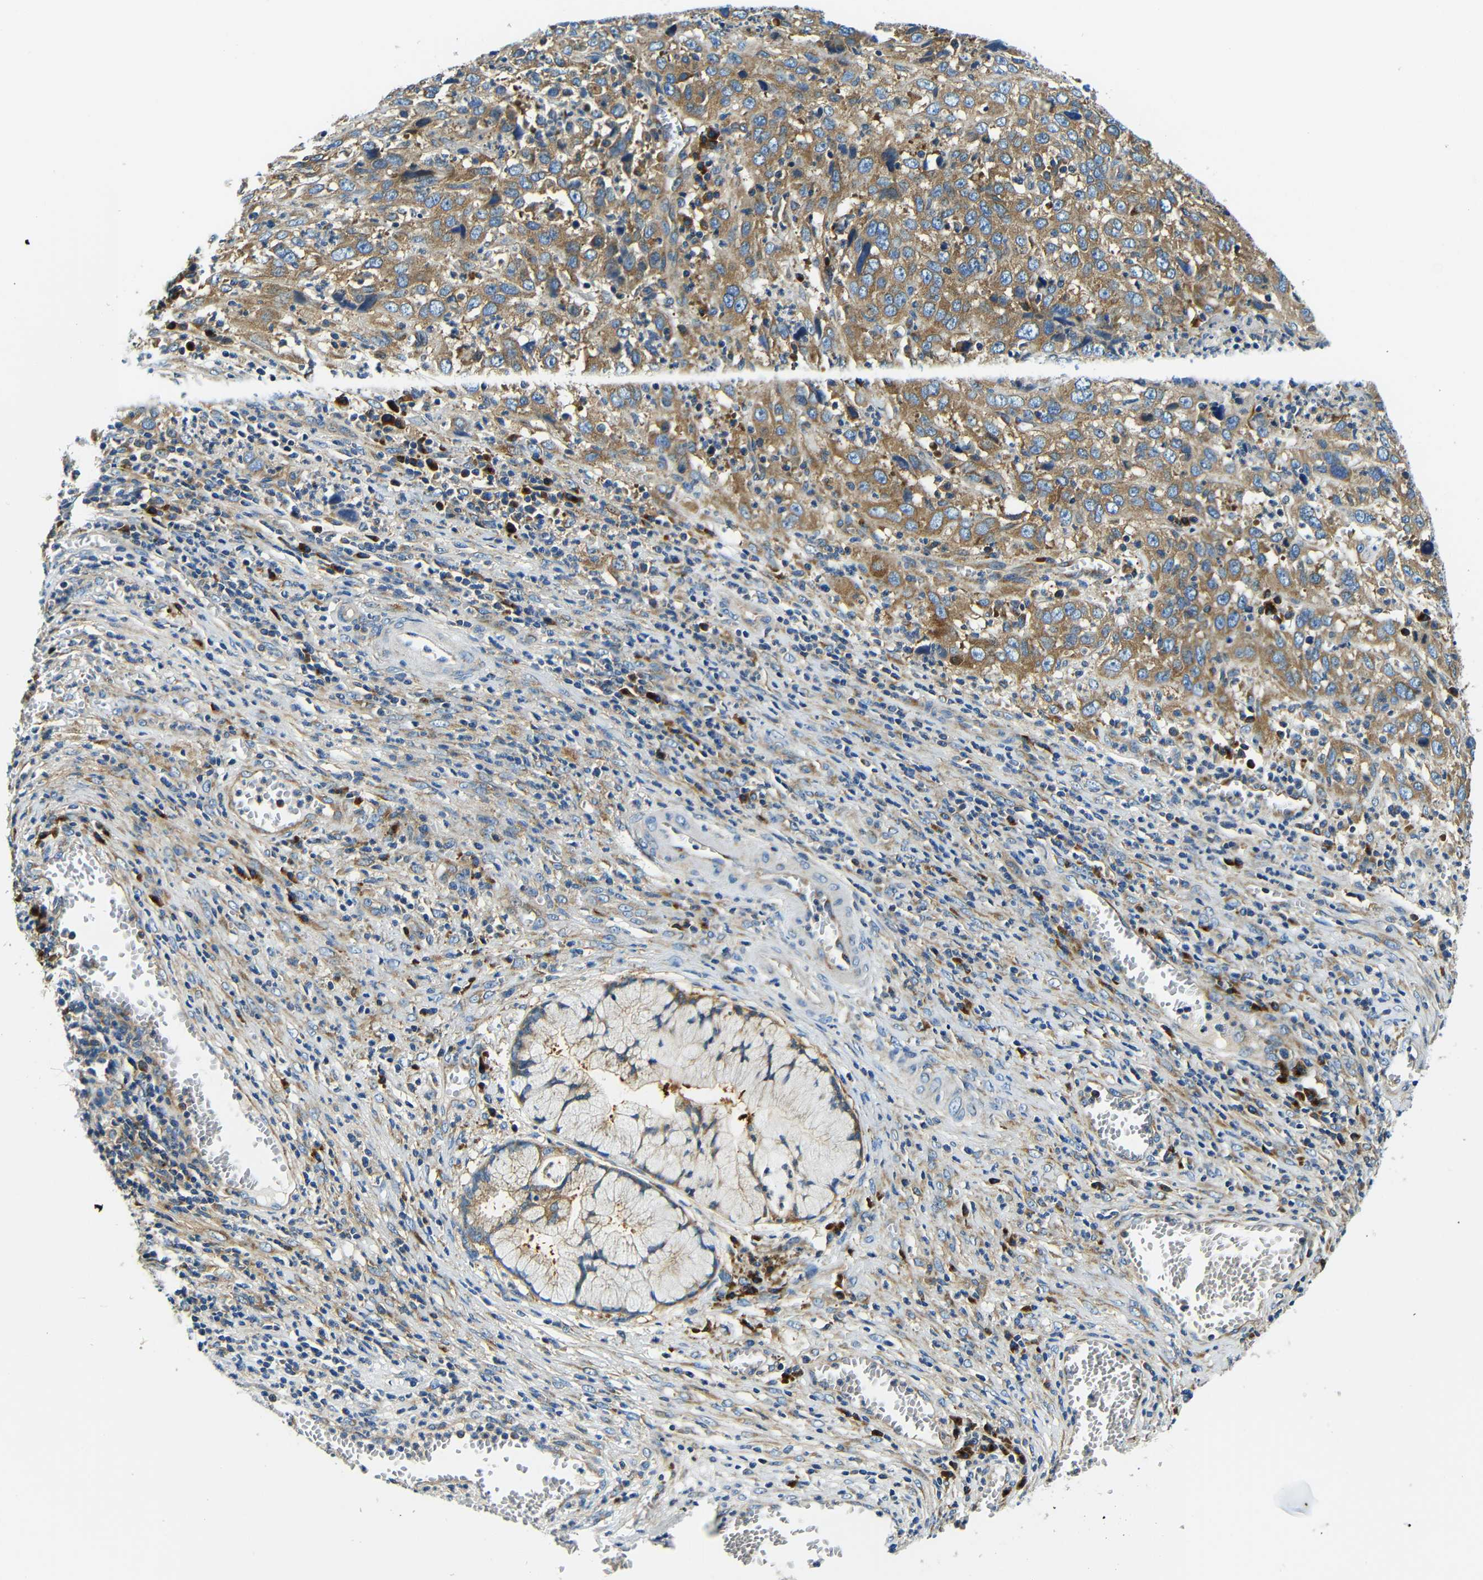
{"staining": {"intensity": "moderate", "quantity": ">75%", "location": "cytoplasmic/membranous"}, "tissue": "cervical cancer", "cell_type": "Tumor cells", "image_type": "cancer", "snomed": [{"axis": "morphology", "description": "Squamous cell carcinoma, NOS"}, {"axis": "topography", "description": "Cervix"}], "caption": "Immunohistochemical staining of cervical squamous cell carcinoma exhibits medium levels of moderate cytoplasmic/membranous protein staining in about >75% of tumor cells. The protein is stained brown, and the nuclei are stained in blue (DAB IHC with brightfield microscopy, high magnification).", "gene": "USO1", "patient": {"sex": "female", "age": 32}}